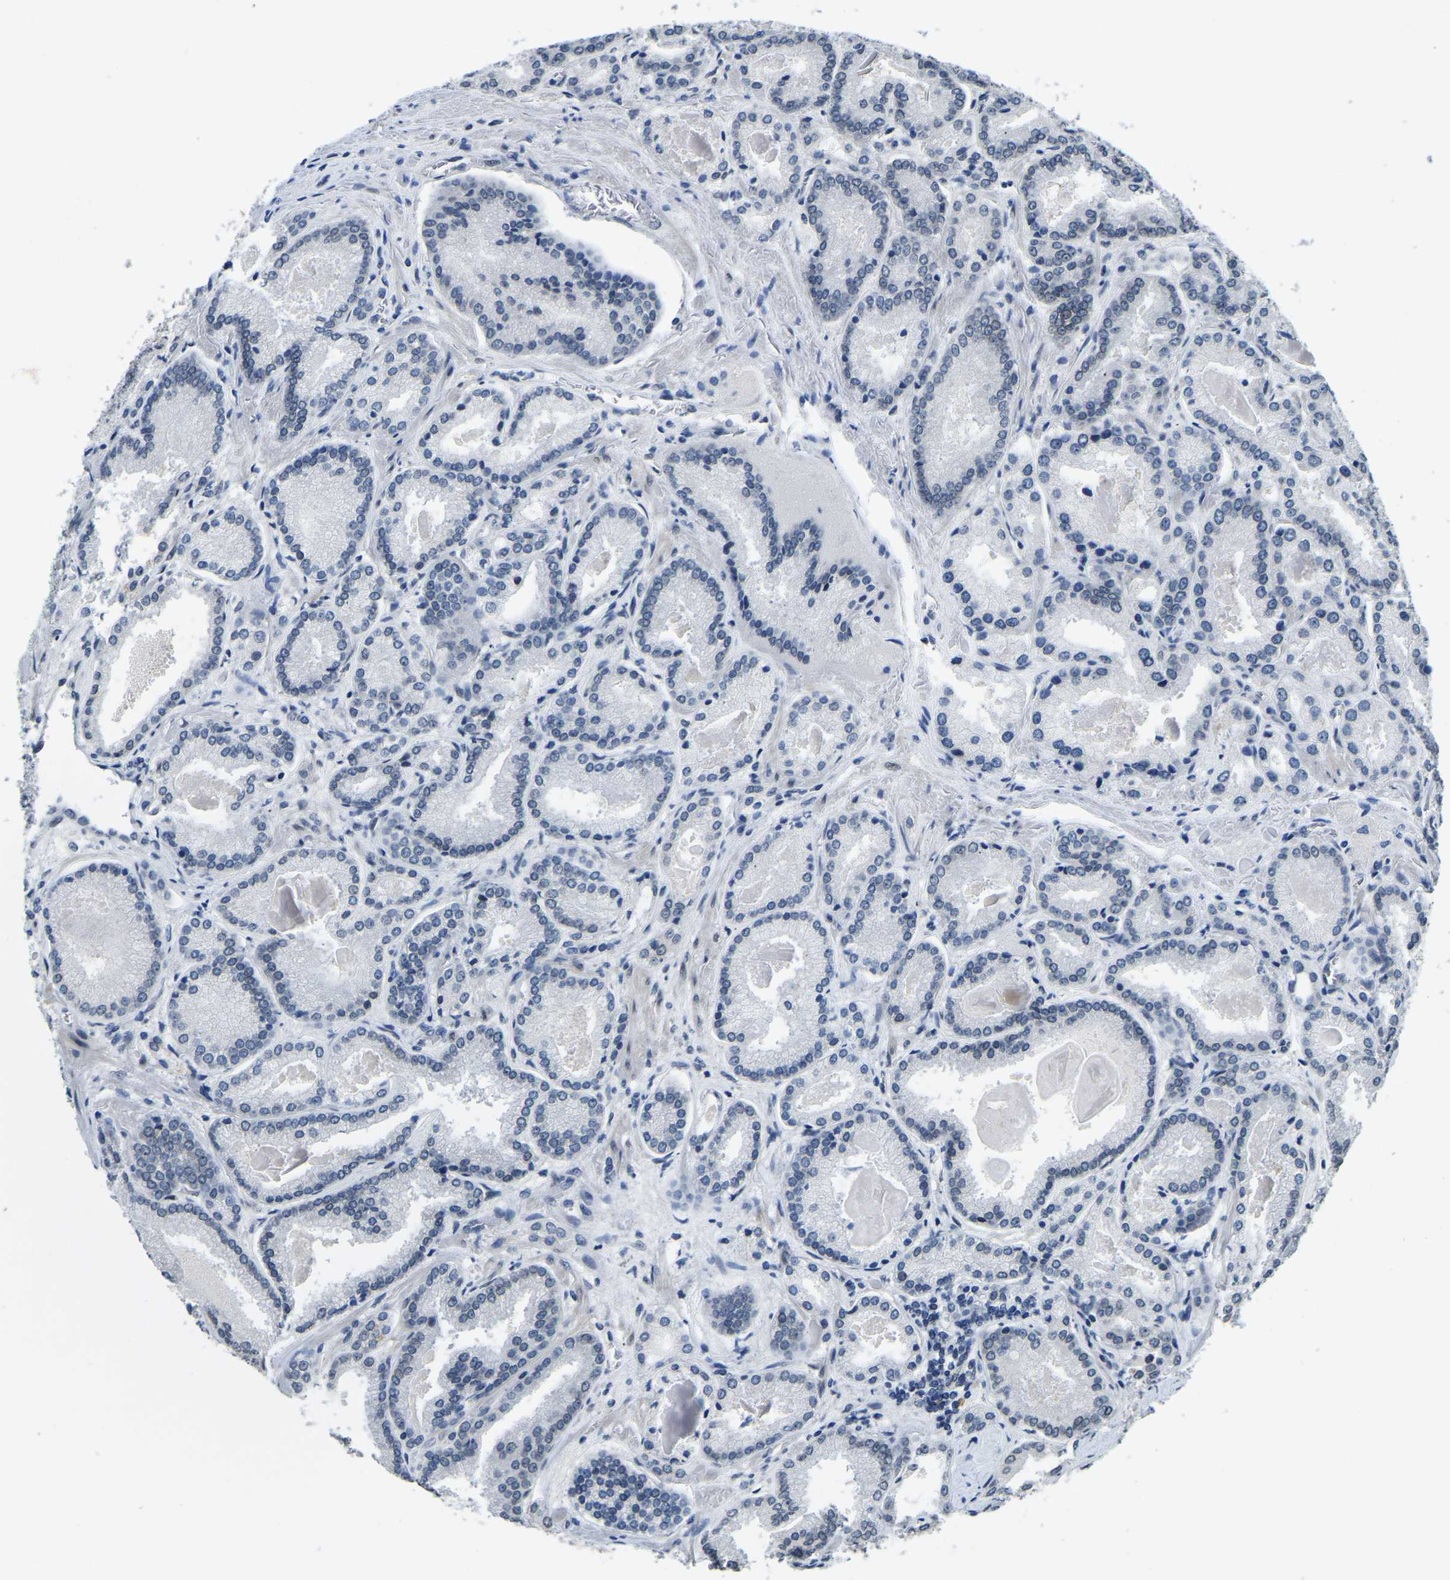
{"staining": {"intensity": "weak", "quantity": "25%-75%", "location": "cytoplasmic/membranous,nuclear"}, "tissue": "prostate cancer", "cell_type": "Tumor cells", "image_type": "cancer", "snomed": [{"axis": "morphology", "description": "Adenocarcinoma, Low grade"}, {"axis": "topography", "description": "Prostate"}], "caption": "Prostate cancer (adenocarcinoma (low-grade)) stained with immunohistochemistry exhibits weak cytoplasmic/membranous and nuclear positivity in about 25%-75% of tumor cells.", "gene": "RANBP2", "patient": {"sex": "male", "age": 59}}